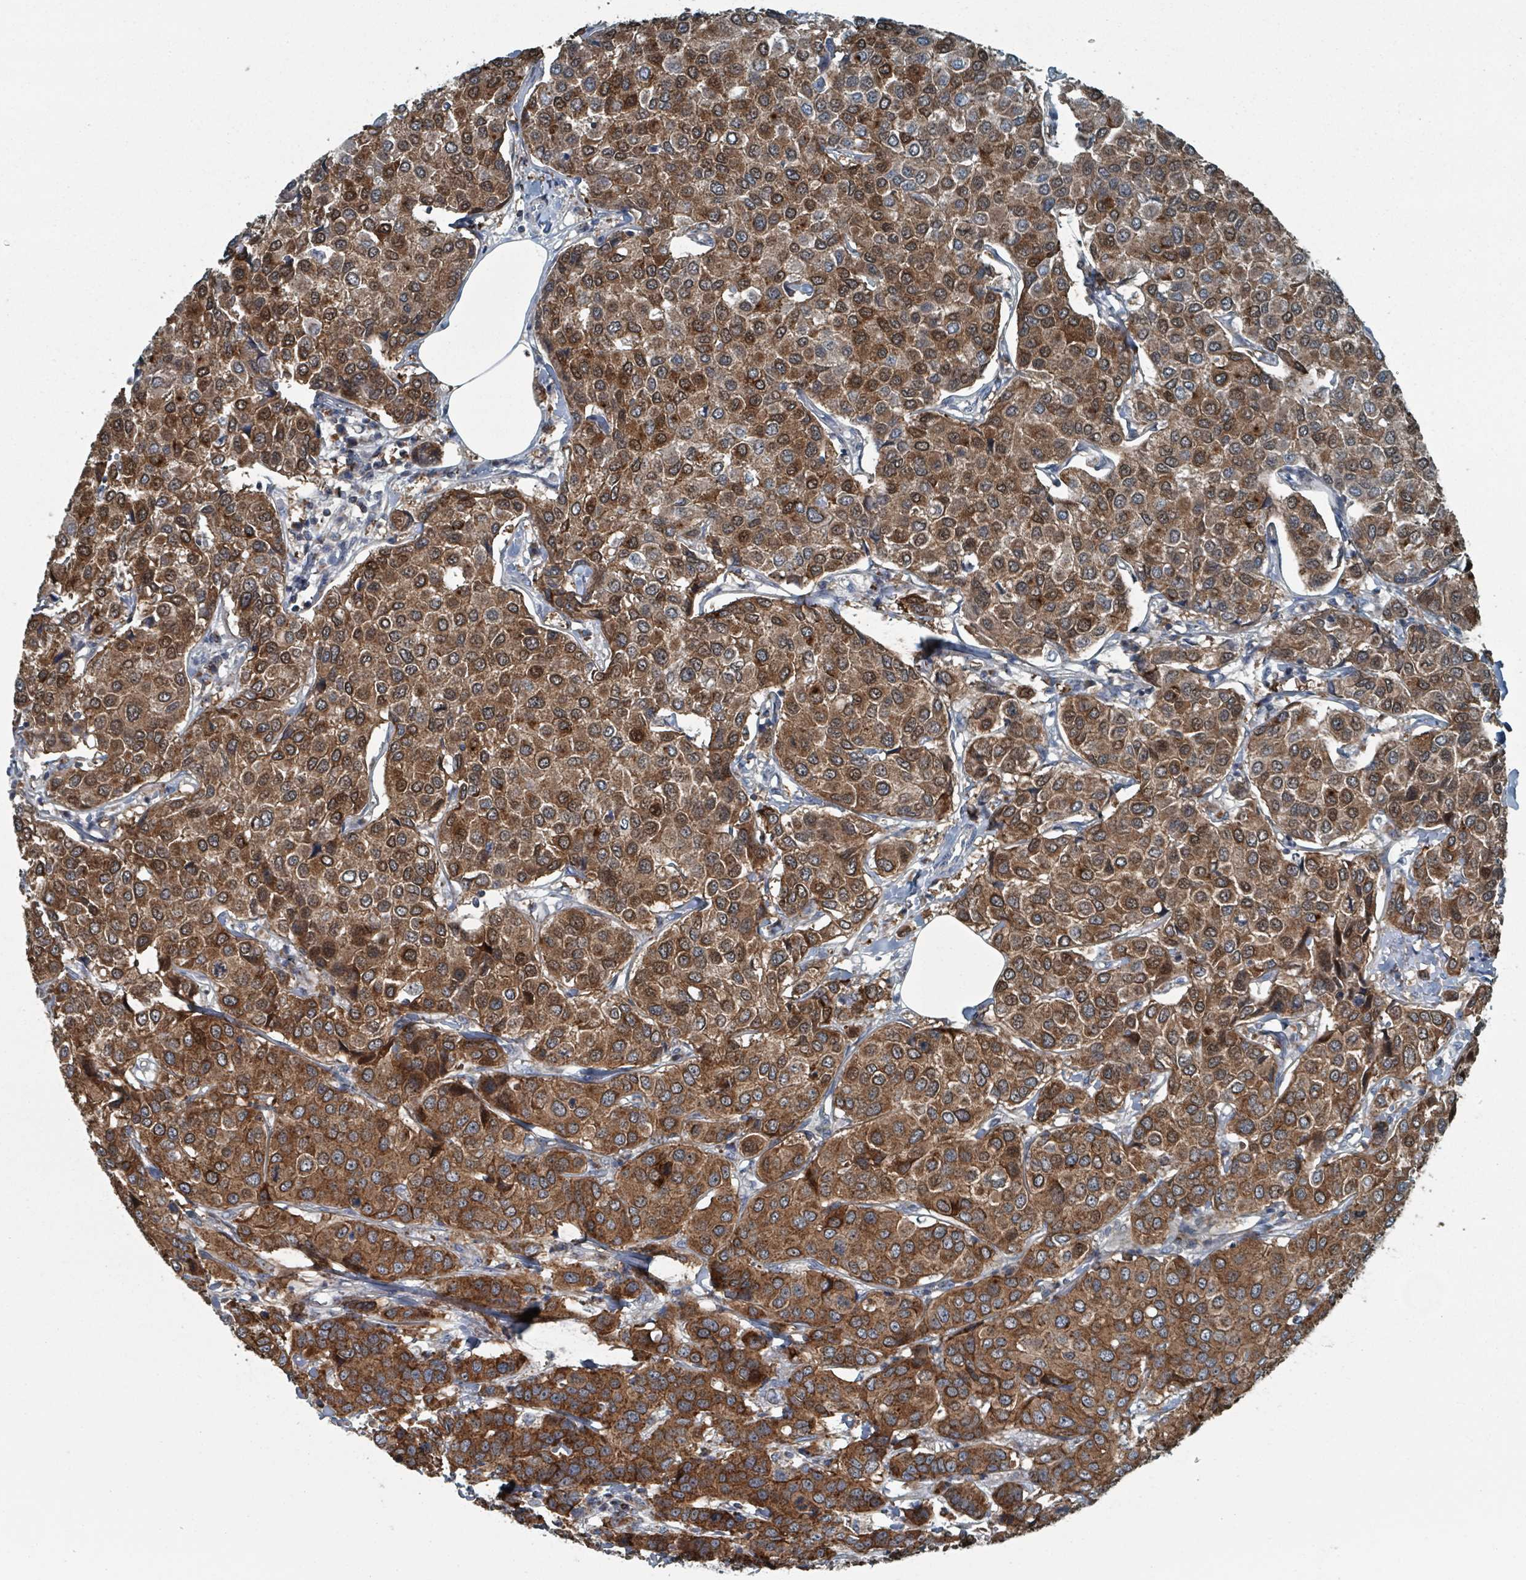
{"staining": {"intensity": "strong", "quantity": ">75%", "location": "cytoplasmic/membranous"}, "tissue": "breast cancer", "cell_type": "Tumor cells", "image_type": "cancer", "snomed": [{"axis": "morphology", "description": "Duct carcinoma"}, {"axis": "topography", "description": "Breast"}], "caption": "A high-resolution image shows immunohistochemistry staining of breast cancer (intraductal carcinoma), which reveals strong cytoplasmic/membranous expression in about >75% of tumor cells.", "gene": "ABHD18", "patient": {"sex": "female", "age": 55}}